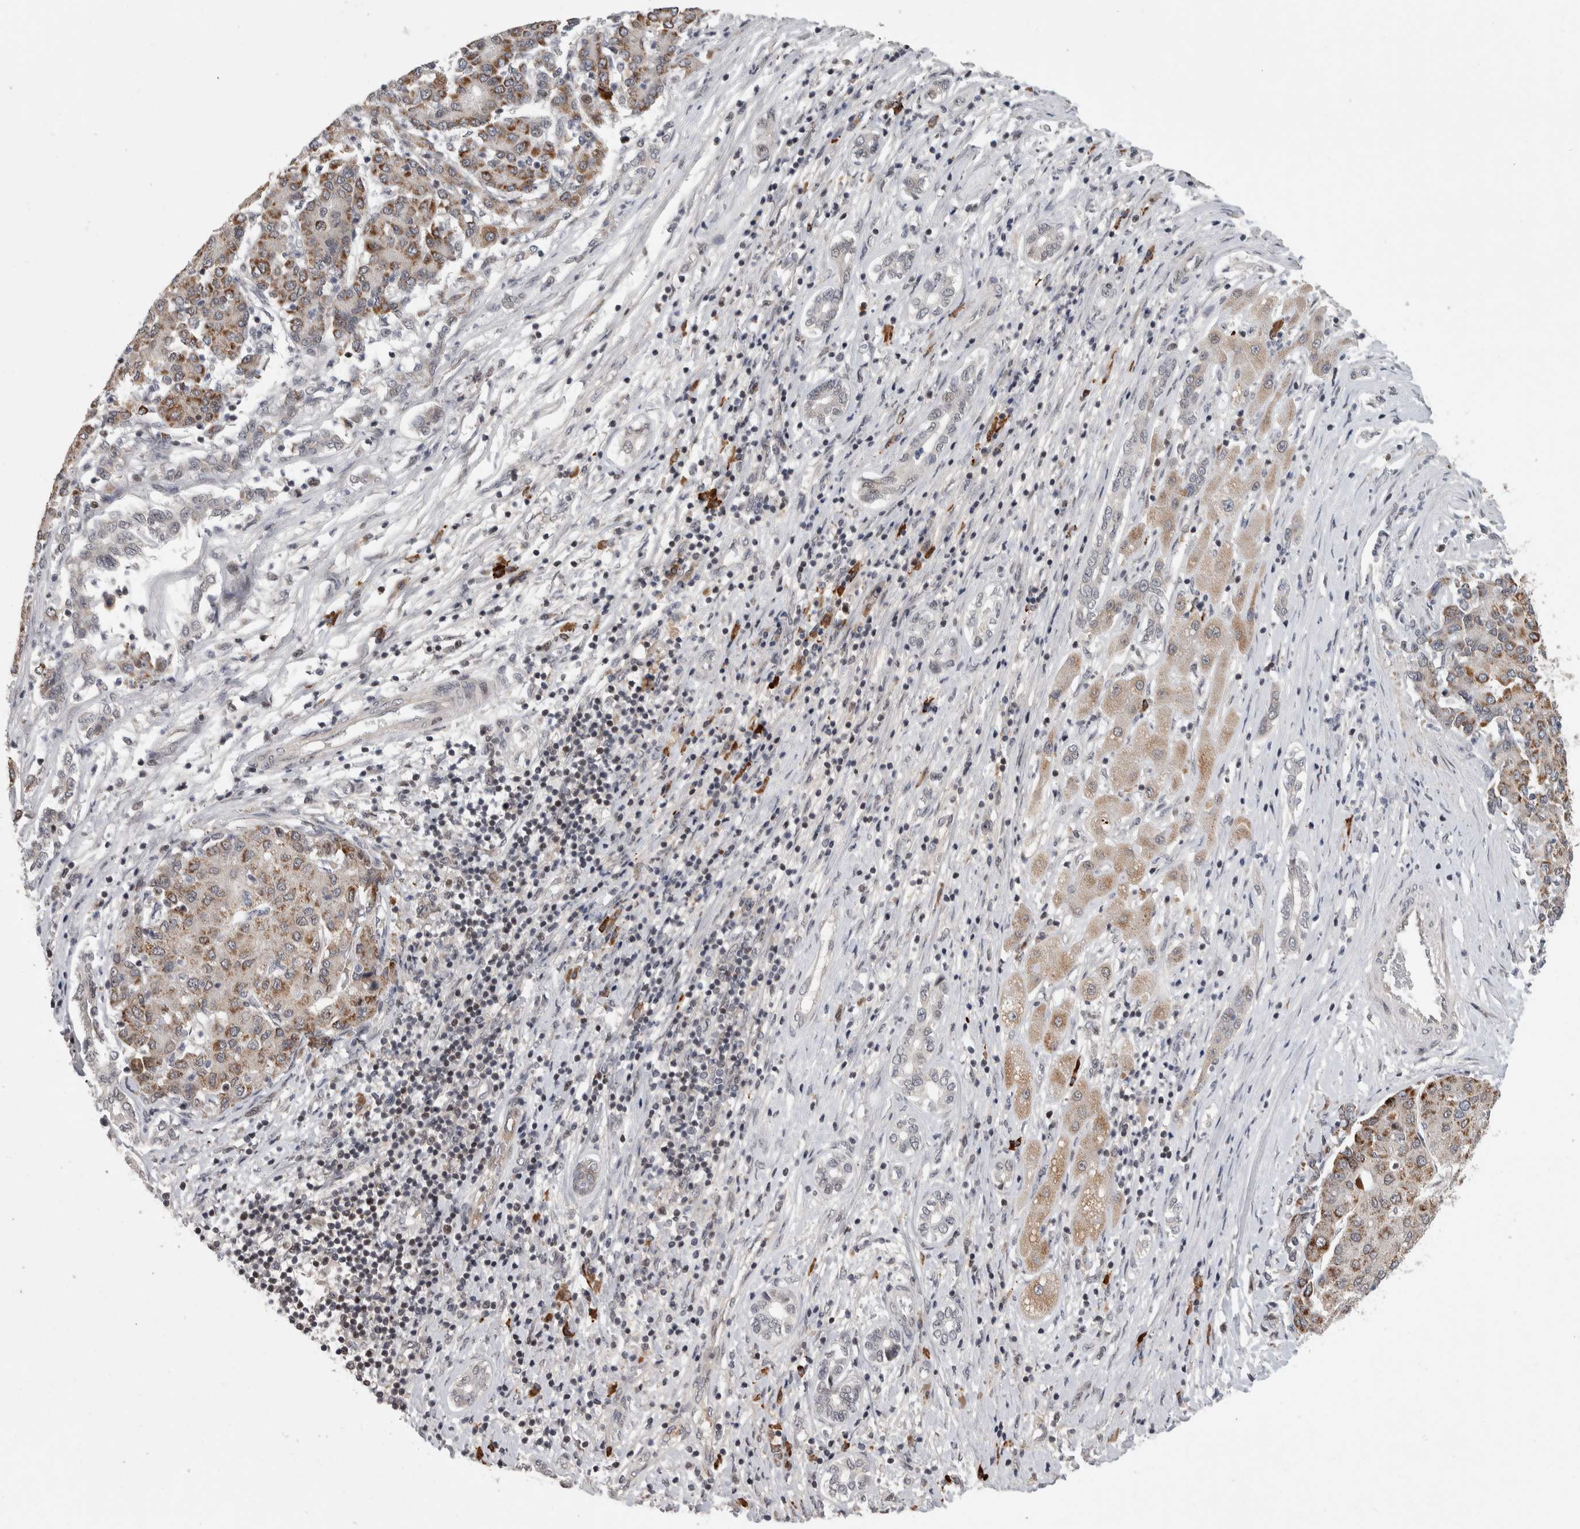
{"staining": {"intensity": "moderate", "quantity": ">75%", "location": "cytoplasmic/membranous"}, "tissue": "liver cancer", "cell_type": "Tumor cells", "image_type": "cancer", "snomed": [{"axis": "morphology", "description": "Carcinoma, Hepatocellular, NOS"}, {"axis": "topography", "description": "Liver"}], "caption": "A micrograph of human liver cancer (hepatocellular carcinoma) stained for a protein demonstrates moderate cytoplasmic/membranous brown staining in tumor cells.", "gene": "ZNF592", "patient": {"sex": "male", "age": 65}}